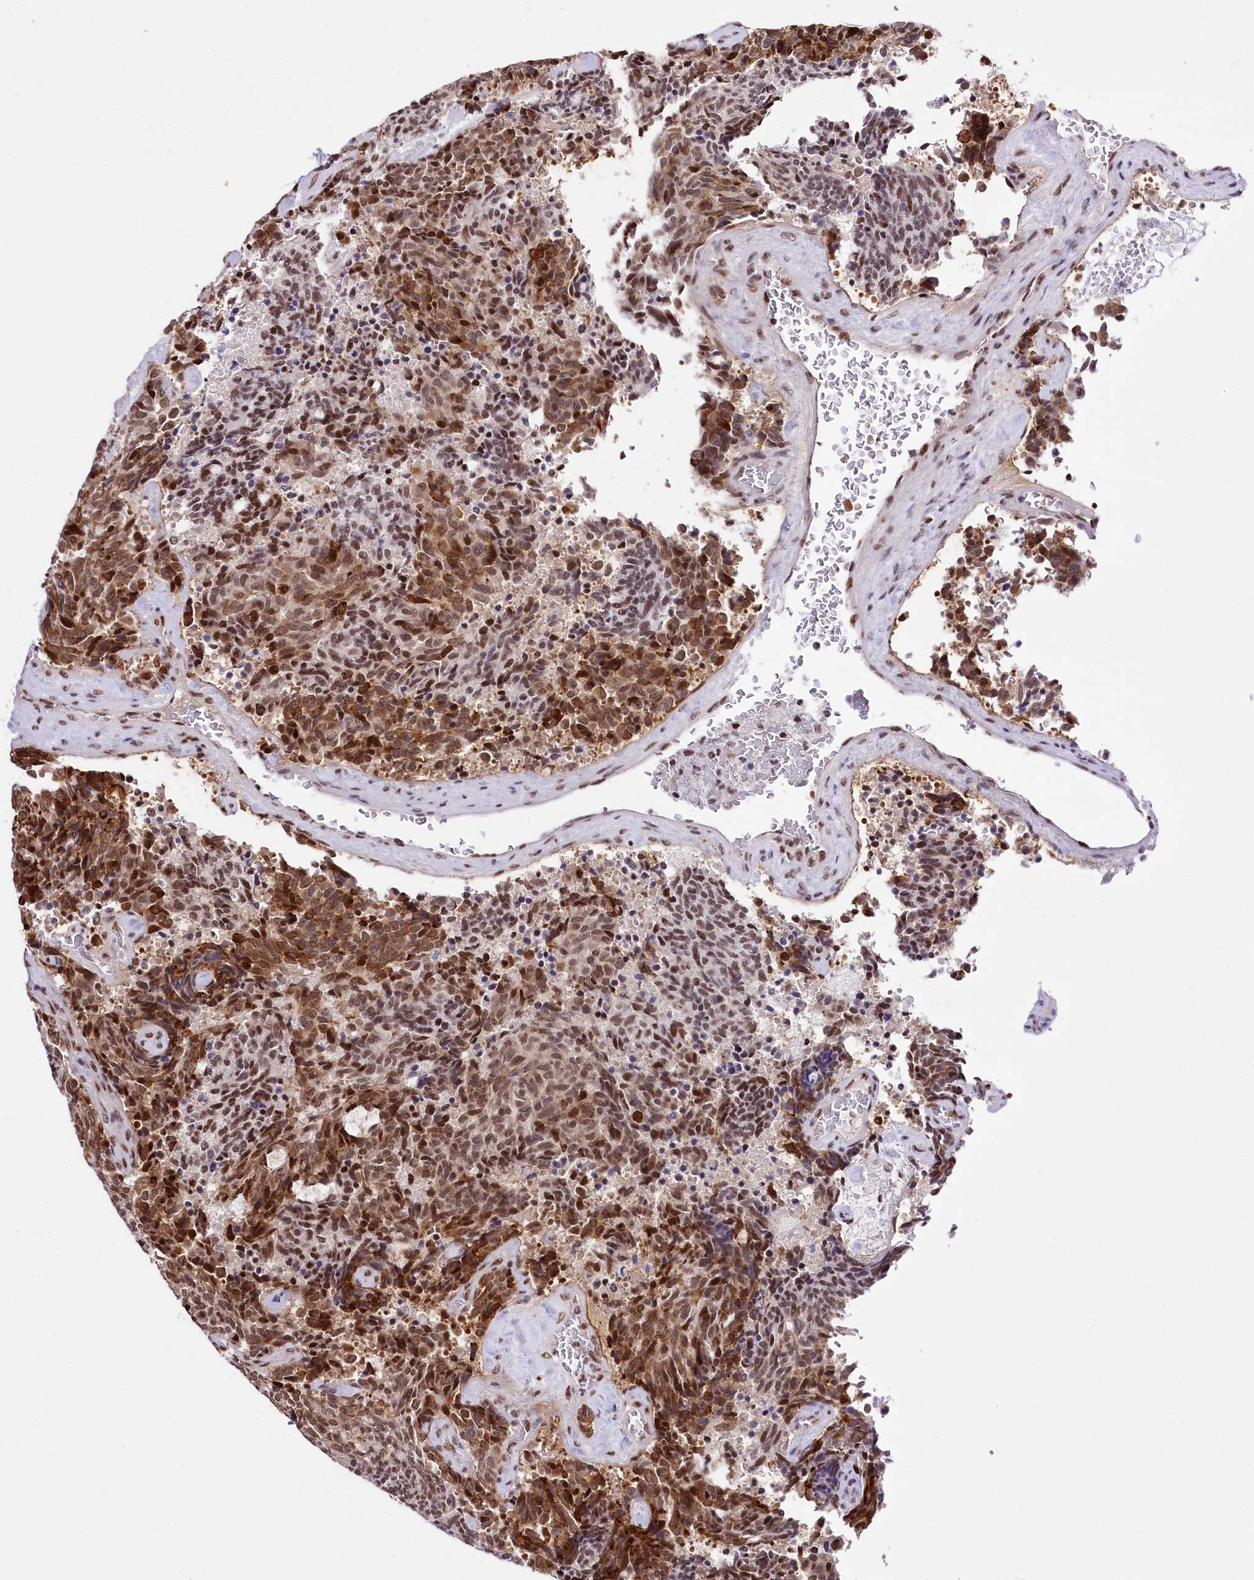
{"staining": {"intensity": "moderate", "quantity": ">75%", "location": "cytoplasmic/membranous,nuclear"}, "tissue": "carcinoid", "cell_type": "Tumor cells", "image_type": "cancer", "snomed": [{"axis": "morphology", "description": "Carcinoid, malignant, NOS"}, {"axis": "topography", "description": "Pancreas"}], "caption": "A micrograph showing moderate cytoplasmic/membranous and nuclear positivity in about >75% of tumor cells in malignant carcinoid, as visualized by brown immunohistochemical staining.", "gene": "POU4F3", "patient": {"sex": "female", "age": 54}}